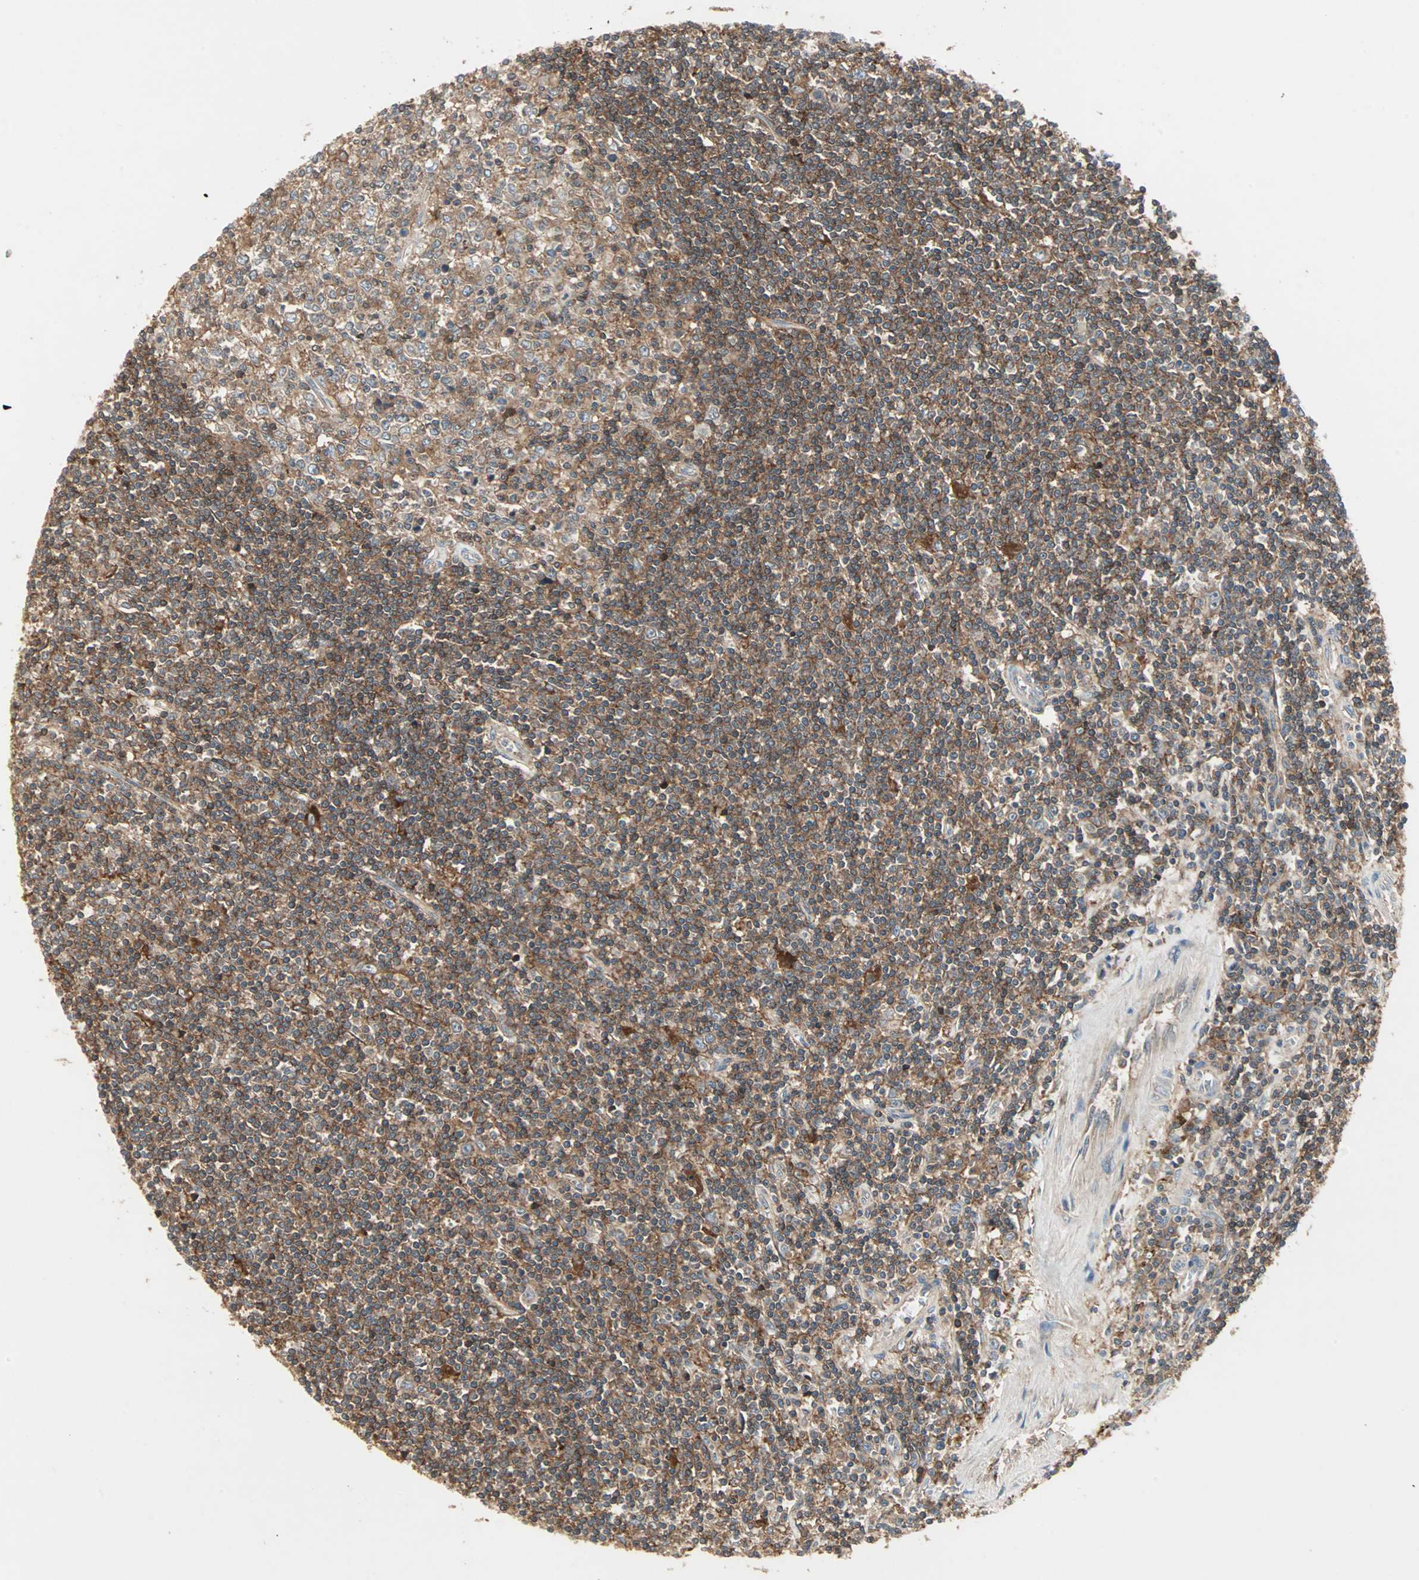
{"staining": {"intensity": "moderate", "quantity": ">75%", "location": "cytoplasmic/membranous"}, "tissue": "lymphoma", "cell_type": "Tumor cells", "image_type": "cancer", "snomed": [{"axis": "morphology", "description": "Malignant lymphoma, non-Hodgkin's type, Low grade"}, {"axis": "topography", "description": "Spleen"}], "caption": "Lymphoma tissue shows moderate cytoplasmic/membranous expression in about >75% of tumor cells (Brightfield microscopy of DAB IHC at high magnification).", "gene": "GNAI2", "patient": {"sex": "male", "age": 76}}